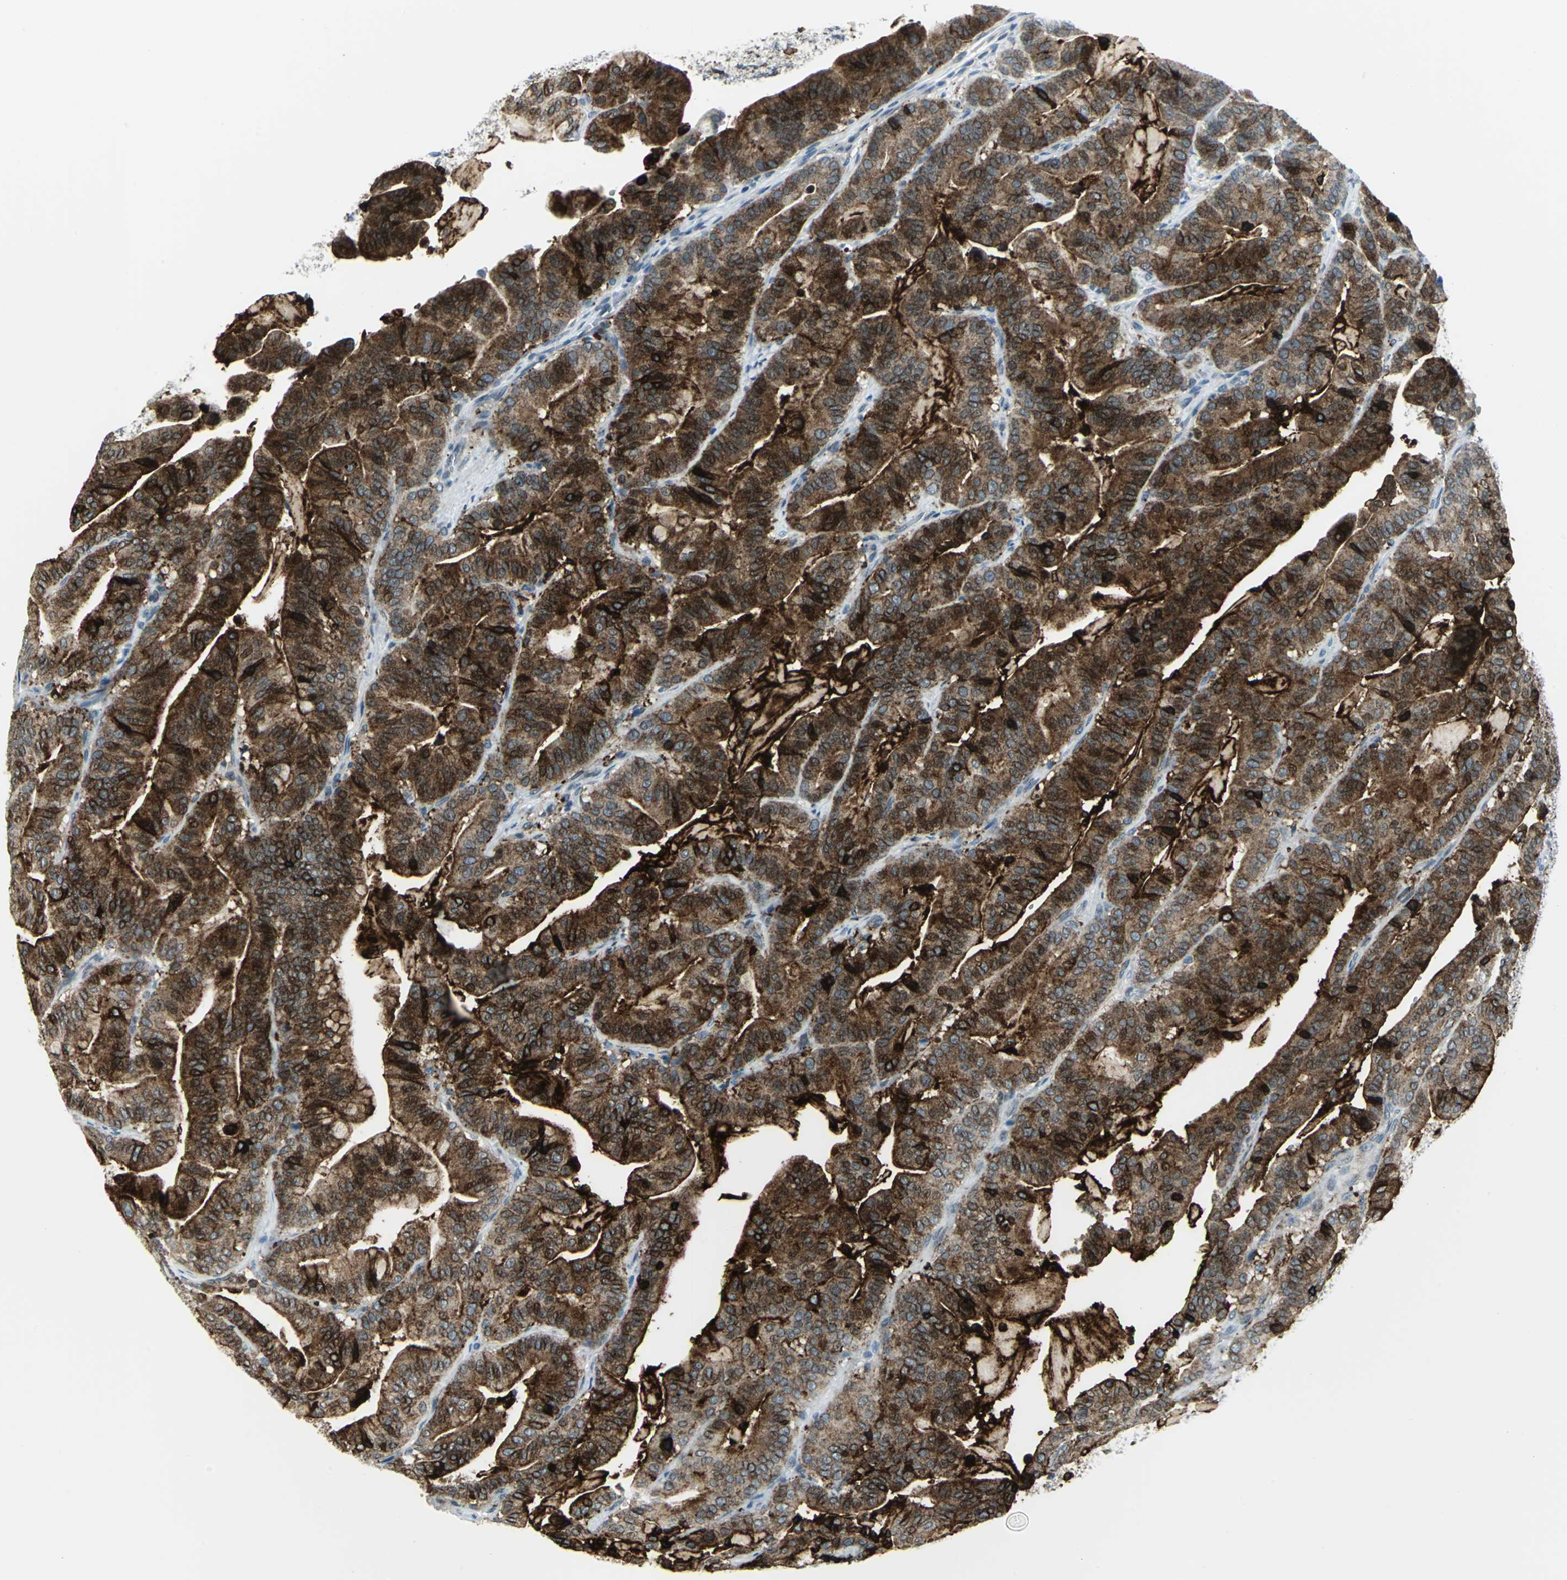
{"staining": {"intensity": "strong", "quantity": ">75%", "location": "cytoplasmic/membranous"}, "tissue": "pancreatic cancer", "cell_type": "Tumor cells", "image_type": "cancer", "snomed": [{"axis": "morphology", "description": "Adenocarcinoma, NOS"}, {"axis": "topography", "description": "Pancreas"}], "caption": "The immunohistochemical stain highlights strong cytoplasmic/membranous expression in tumor cells of pancreatic cancer tissue.", "gene": "SNUPN", "patient": {"sex": "male", "age": 63}}